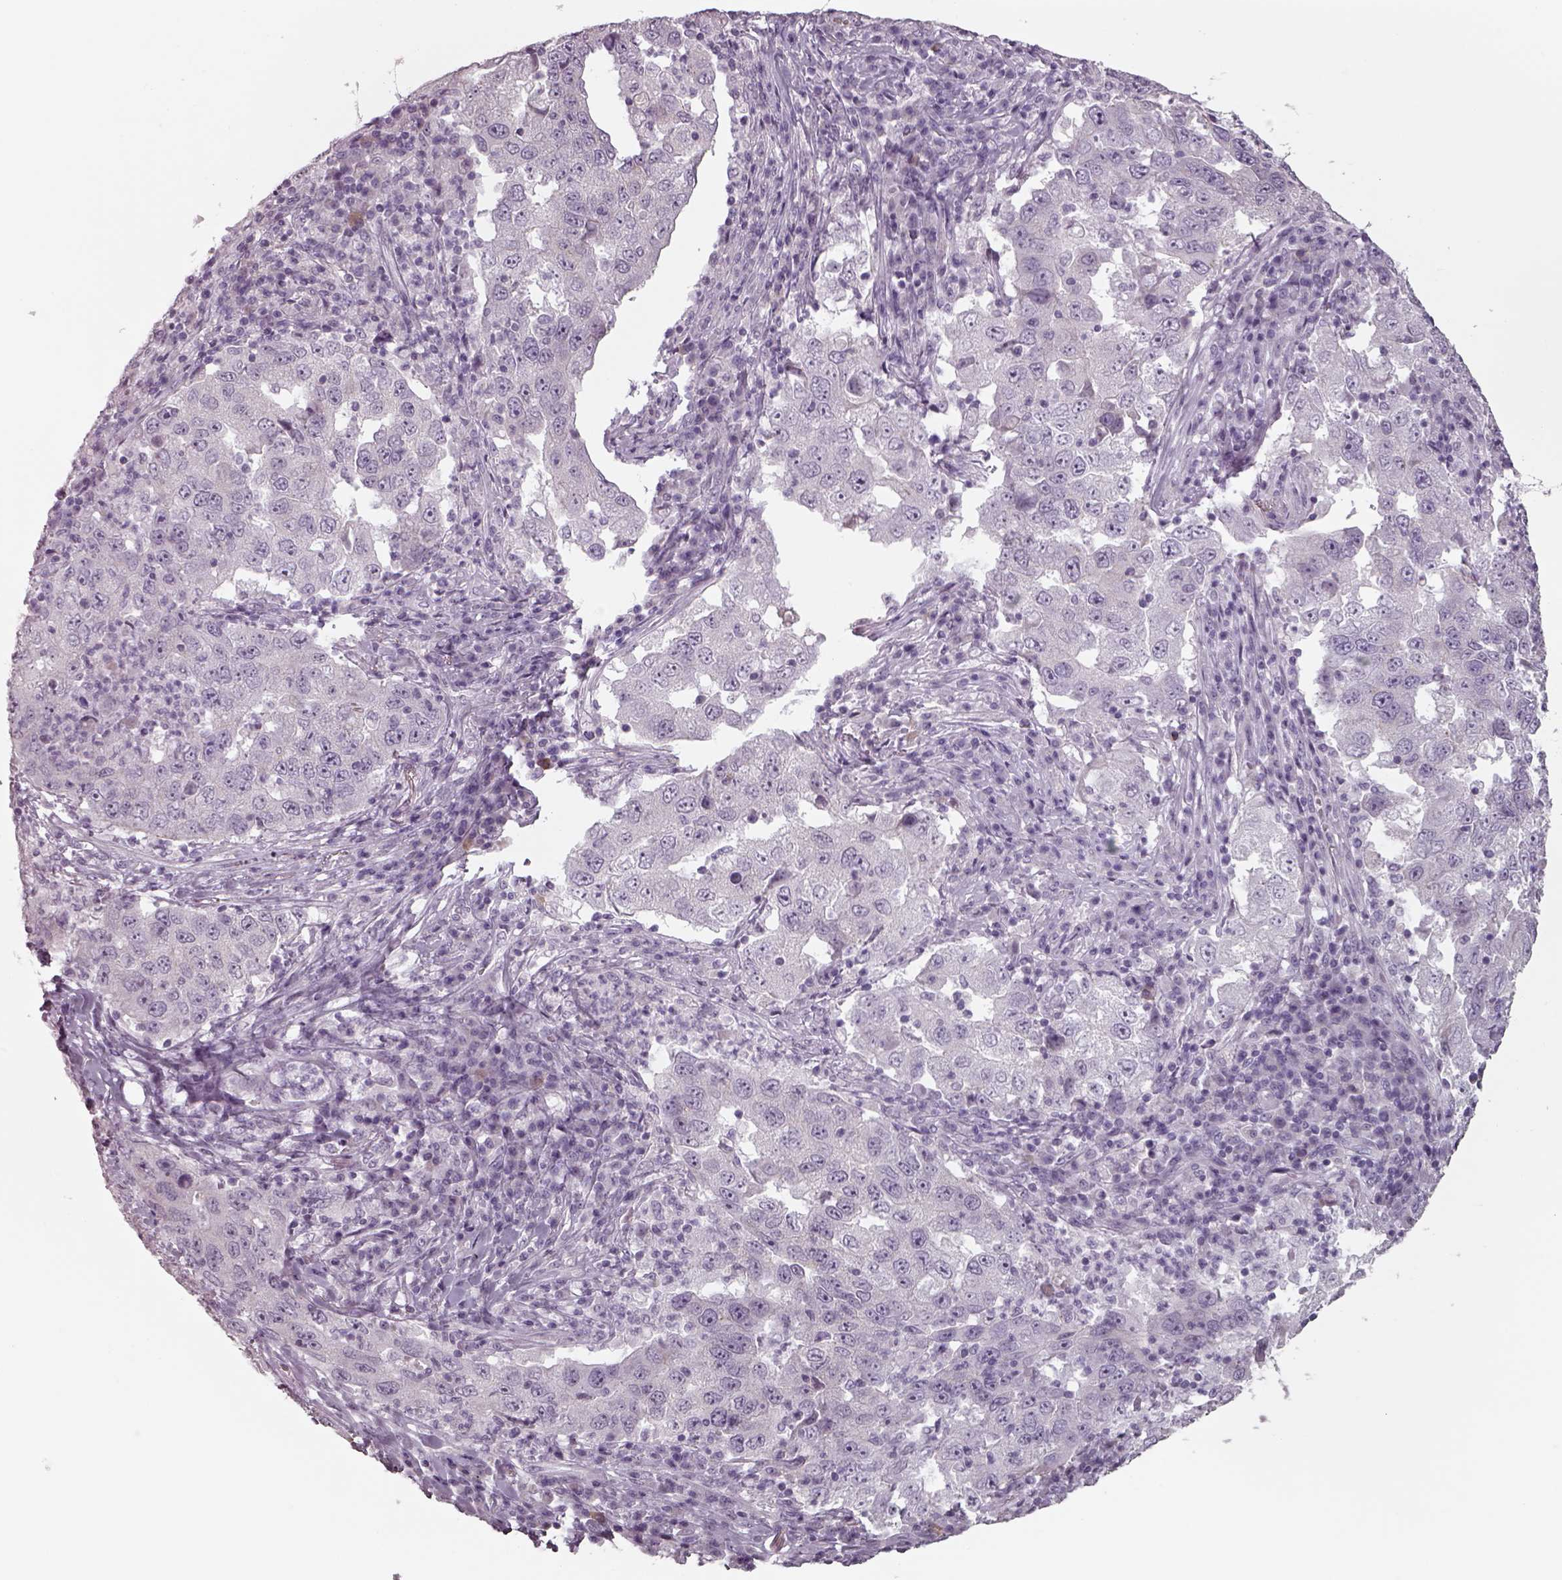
{"staining": {"intensity": "negative", "quantity": "none", "location": "none"}, "tissue": "lung cancer", "cell_type": "Tumor cells", "image_type": "cancer", "snomed": [{"axis": "morphology", "description": "Adenocarcinoma, NOS"}, {"axis": "topography", "description": "Lung"}], "caption": "This is an immunohistochemistry (IHC) histopathology image of human lung cancer (adenocarcinoma). There is no expression in tumor cells.", "gene": "SEPTIN14", "patient": {"sex": "male", "age": 73}}